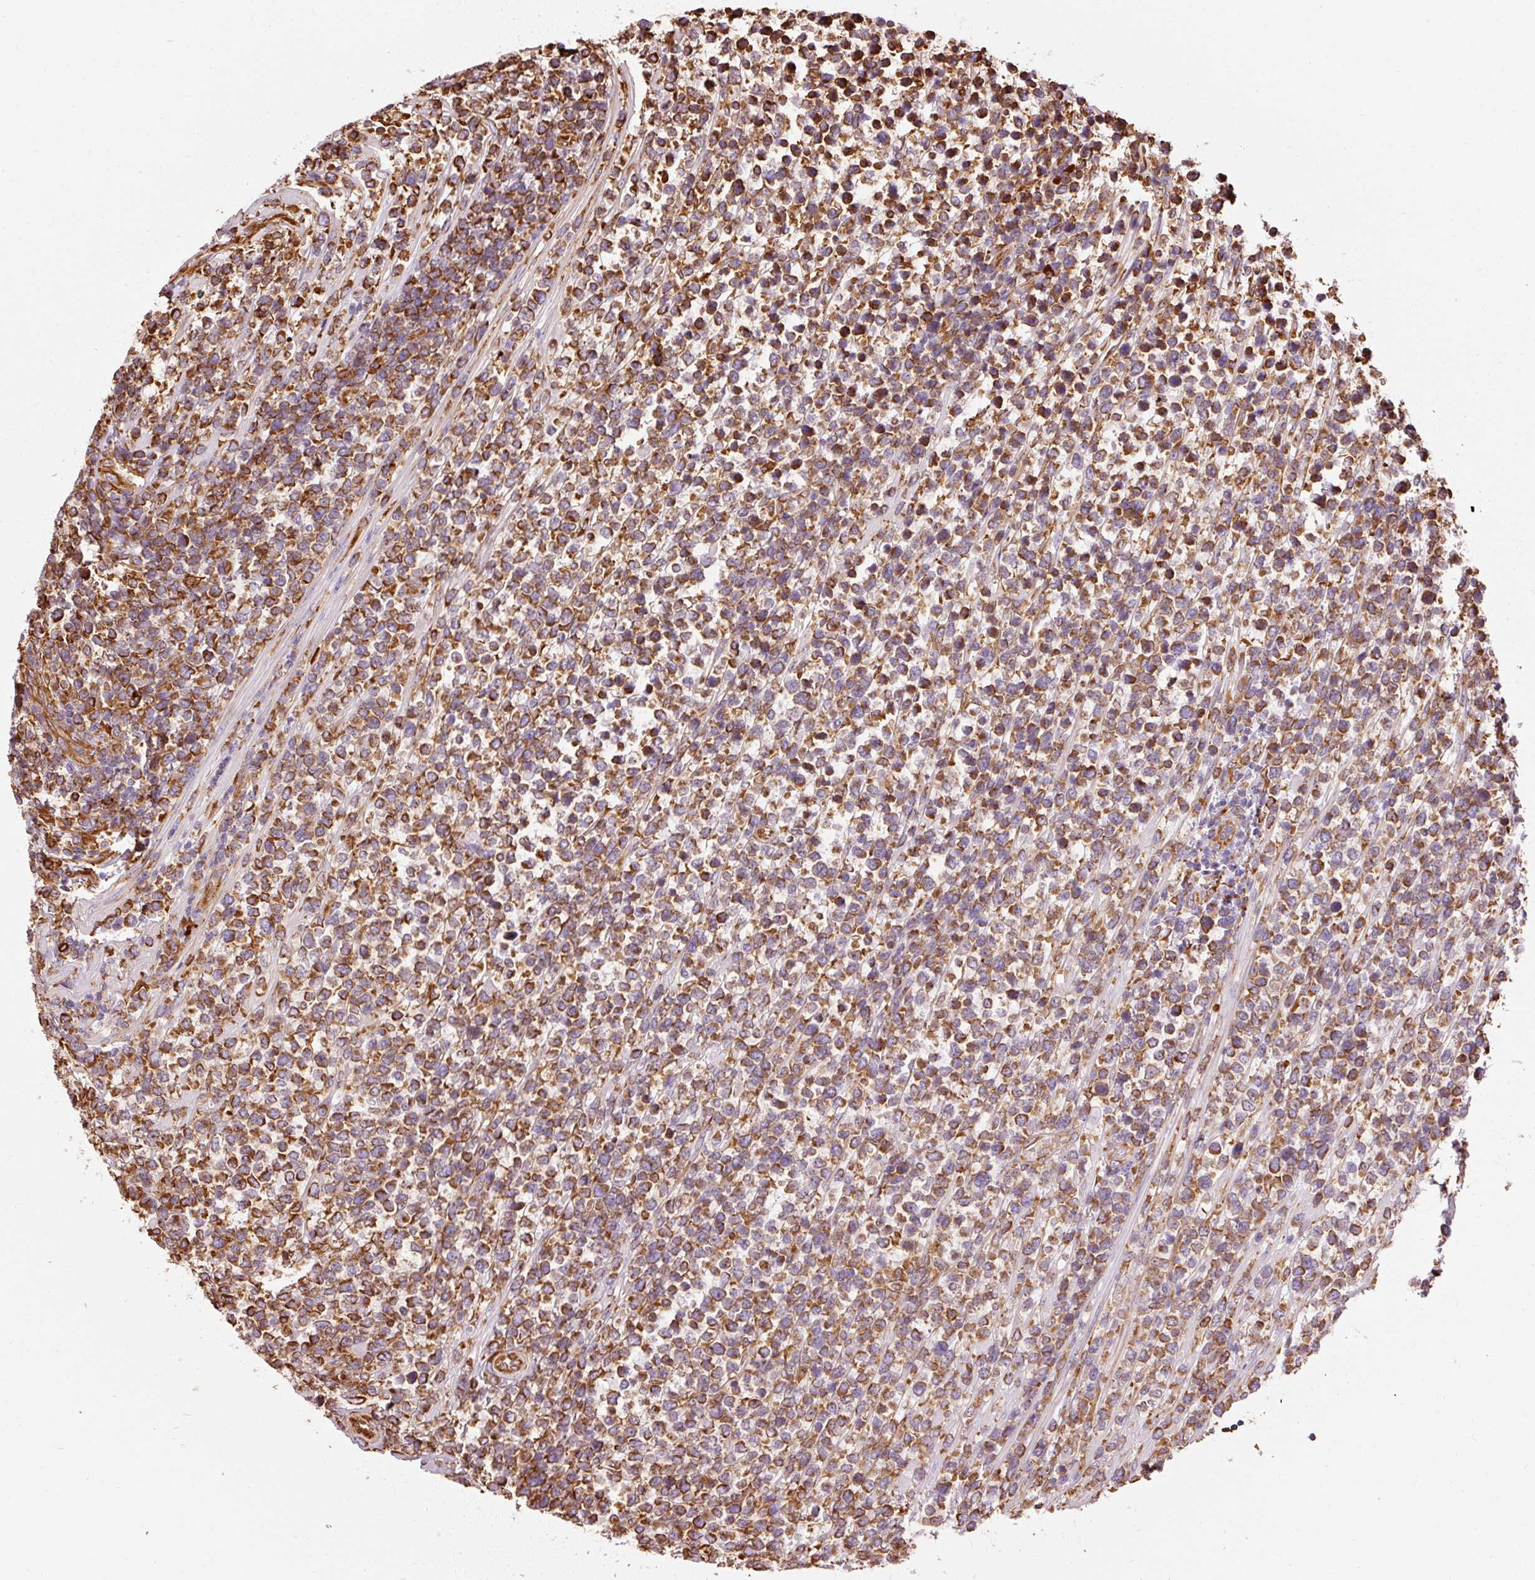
{"staining": {"intensity": "strong", "quantity": ">75%", "location": "cytoplasmic/membranous"}, "tissue": "lymphoma", "cell_type": "Tumor cells", "image_type": "cancer", "snomed": [{"axis": "morphology", "description": "Malignant lymphoma, non-Hodgkin's type, High grade"}, {"axis": "topography", "description": "Soft tissue"}], "caption": "Brown immunohistochemical staining in human lymphoma shows strong cytoplasmic/membranous positivity in approximately >75% of tumor cells.", "gene": "KLC1", "patient": {"sex": "female", "age": 56}}